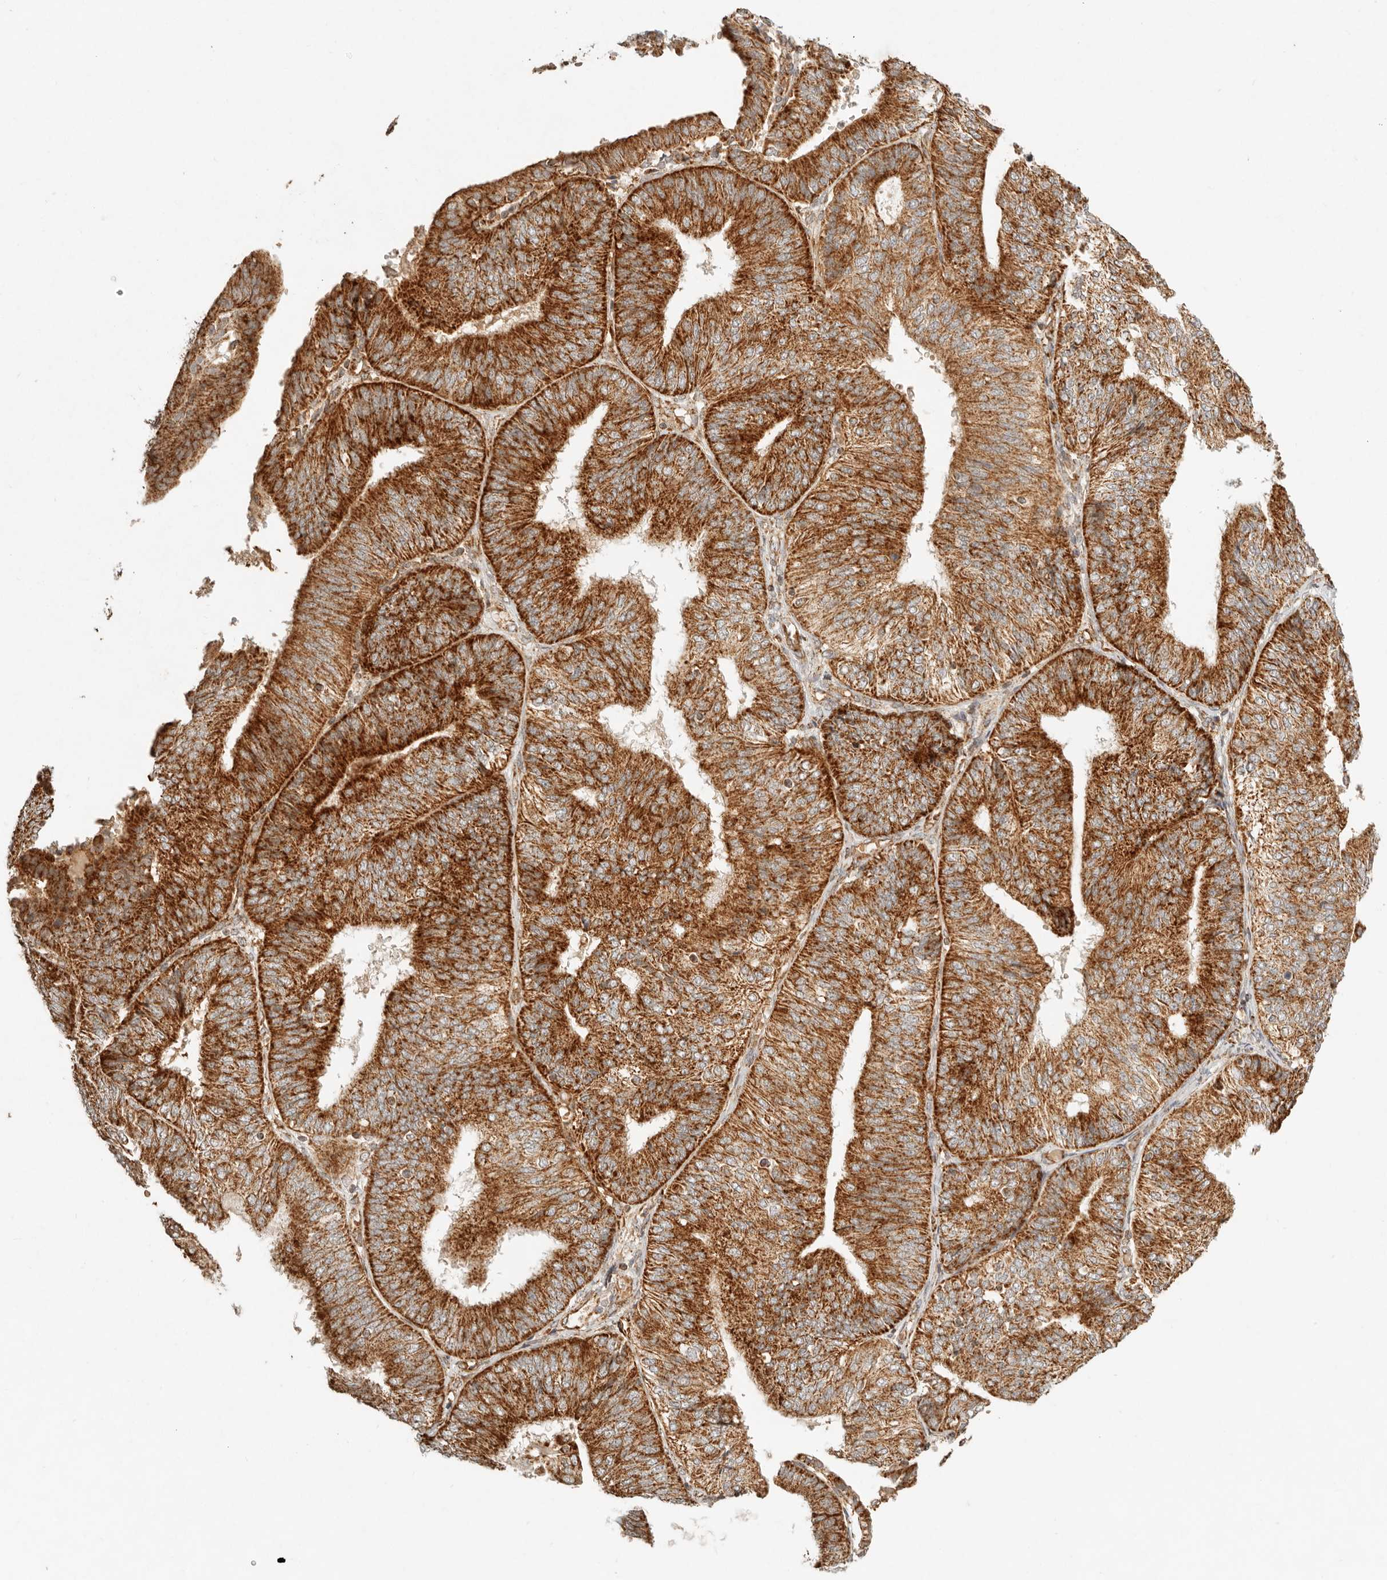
{"staining": {"intensity": "strong", "quantity": ">75%", "location": "cytoplasmic/membranous"}, "tissue": "endometrial cancer", "cell_type": "Tumor cells", "image_type": "cancer", "snomed": [{"axis": "morphology", "description": "Adenocarcinoma, NOS"}, {"axis": "topography", "description": "Endometrium"}], "caption": "Adenocarcinoma (endometrial) tissue reveals strong cytoplasmic/membranous staining in approximately >75% of tumor cells The staining was performed using DAB to visualize the protein expression in brown, while the nuclei were stained in blue with hematoxylin (Magnification: 20x).", "gene": "MRPL55", "patient": {"sex": "female", "age": 58}}